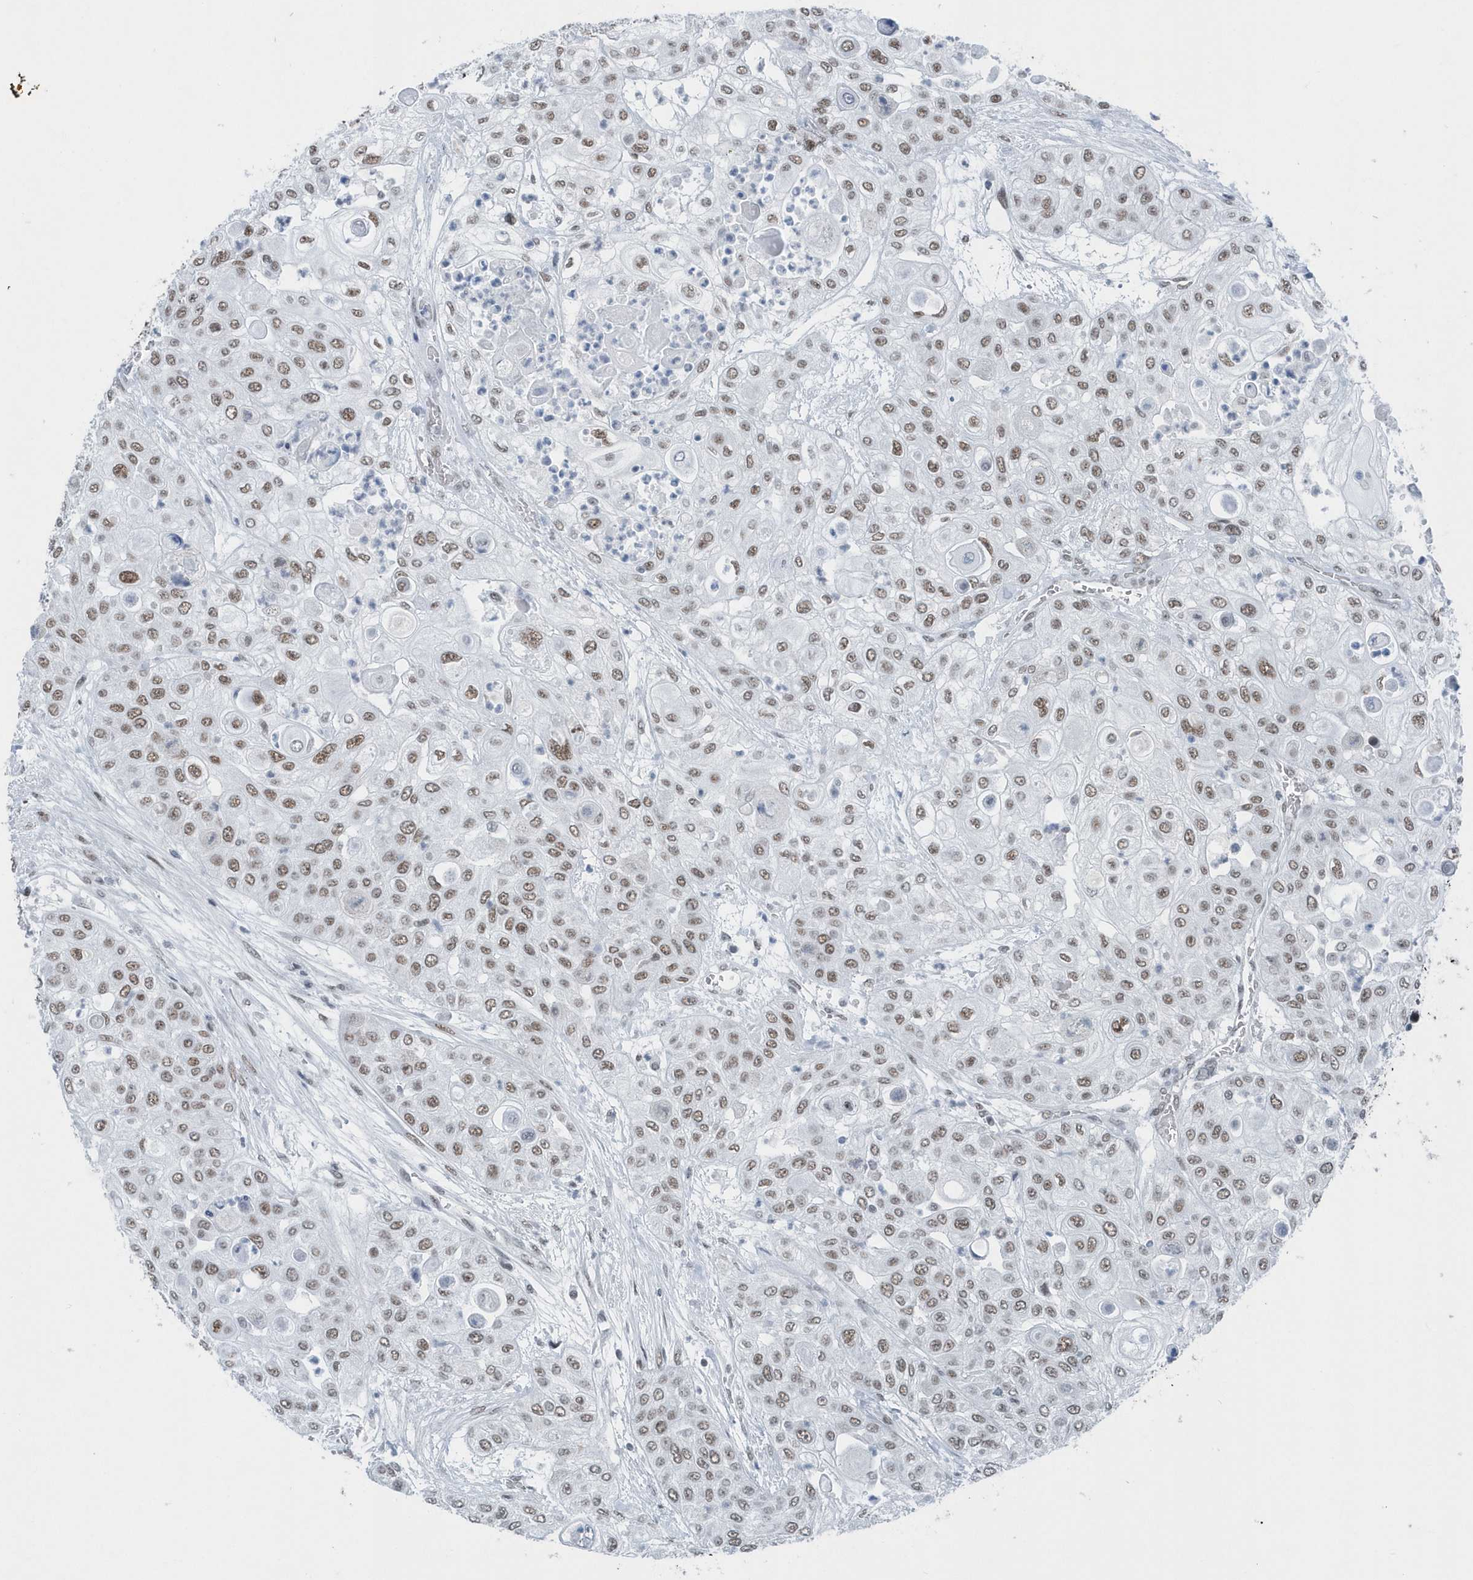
{"staining": {"intensity": "weak", "quantity": "25%-75%", "location": "nuclear"}, "tissue": "urothelial cancer", "cell_type": "Tumor cells", "image_type": "cancer", "snomed": [{"axis": "morphology", "description": "Urothelial carcinoma, High grade"}, {"axis": "topography", "description": "Urinary bladder"}], "caption": "A brown stain shows weak nuclear staining of a protein in human urothelial cancer tumor cells.", "gene": "FIP1L1", "patient": {"sex": "female", "age": 79}}